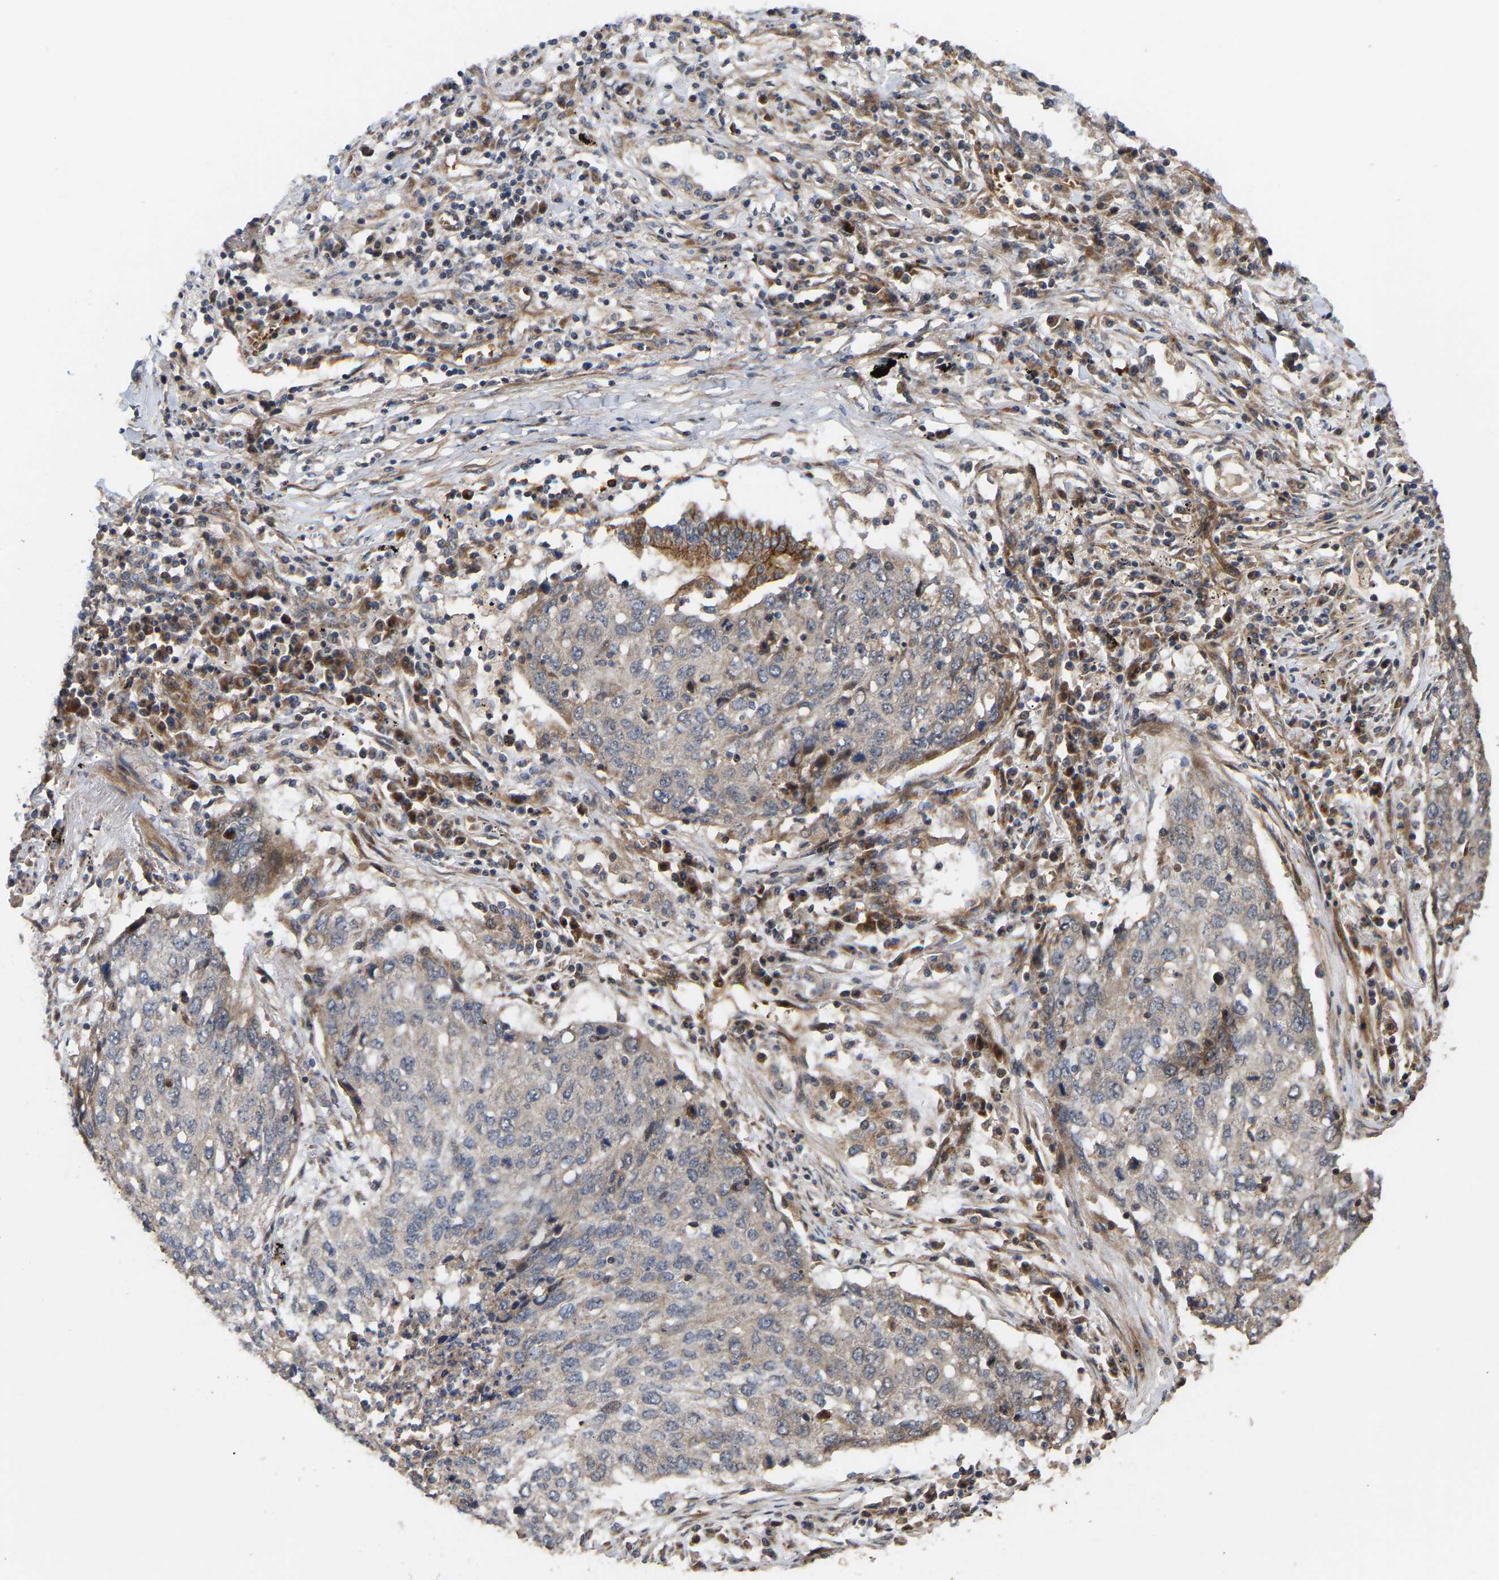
{"staining": {"intensity": "negative", "quantity": "none", "location": "none"}, "tissue": "lung cancer", "cell_type": "Tumor cells", "image_type": "cancer", "snomed": [{"axis": "morphology", "description": "Squamous cell carcinoma, NOS"}, {"axis": "topography", "description": "Lung"}], "caption": "Tumor cells show no significant protein staining in lung squamous cell carcinoma.", "gene": "STAU1", "patient": {"sex": "female", "age": 63}}